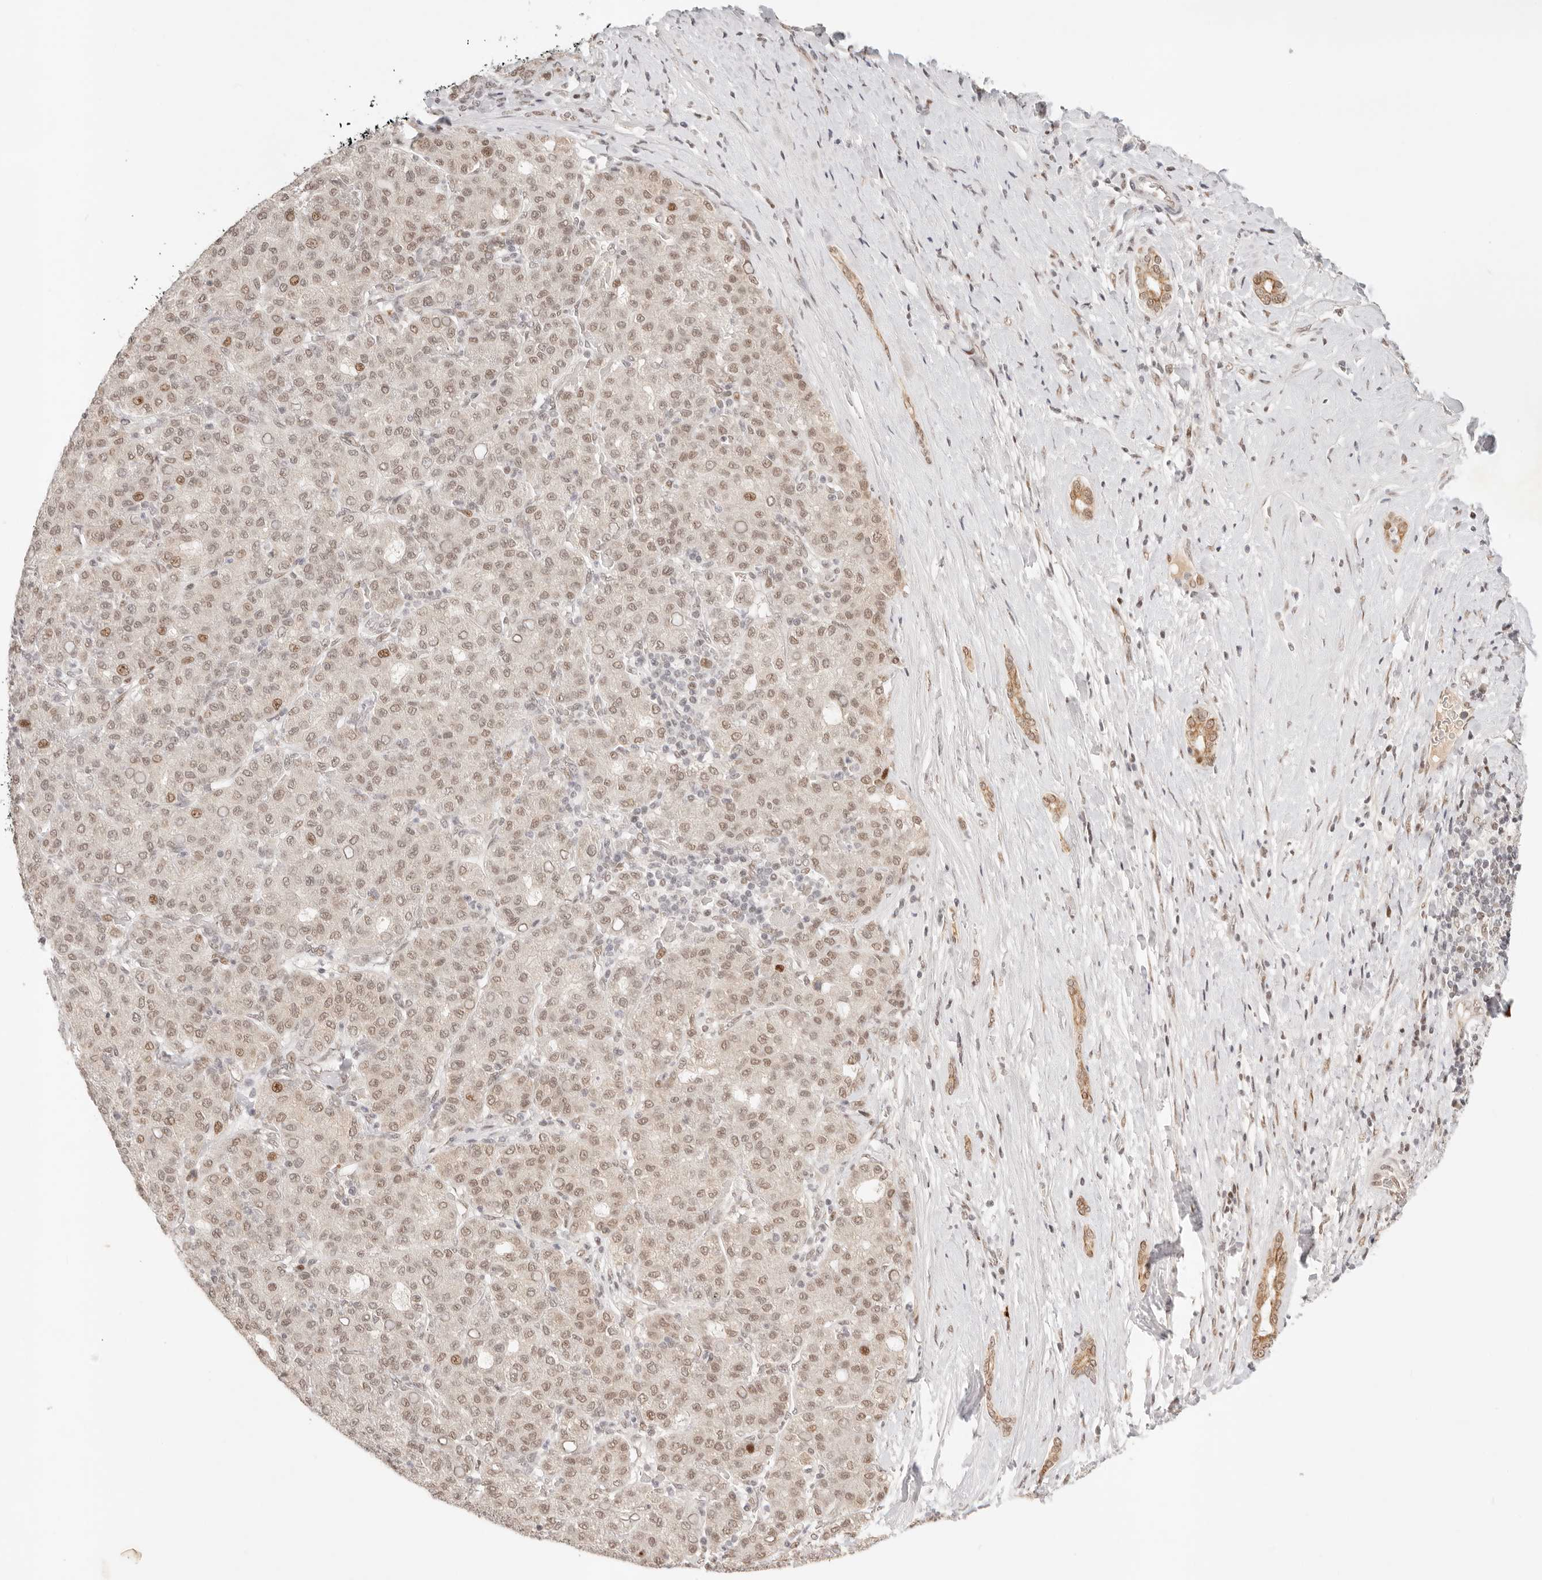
{"staining": {"intensity": "moderate", "quantity": ">75%", "location": "nuclear"}, "tissue": "liver cancer", "cell_type": "Tumor cells", "image_type": "cancer", "snomed": [{"axis": "morphology", "description": "Carcinoma, Hepatocellular, NOS"}, {"axis": "topography", "description": "Liver"}], "caption": "A brown stain highlights moderate nuclear expression of a protein in human liver cancer (hepatocellular carcinoma) tumor cells.", "gene": "HOXC5", "patient": {"sex": "male", "age": 65}}